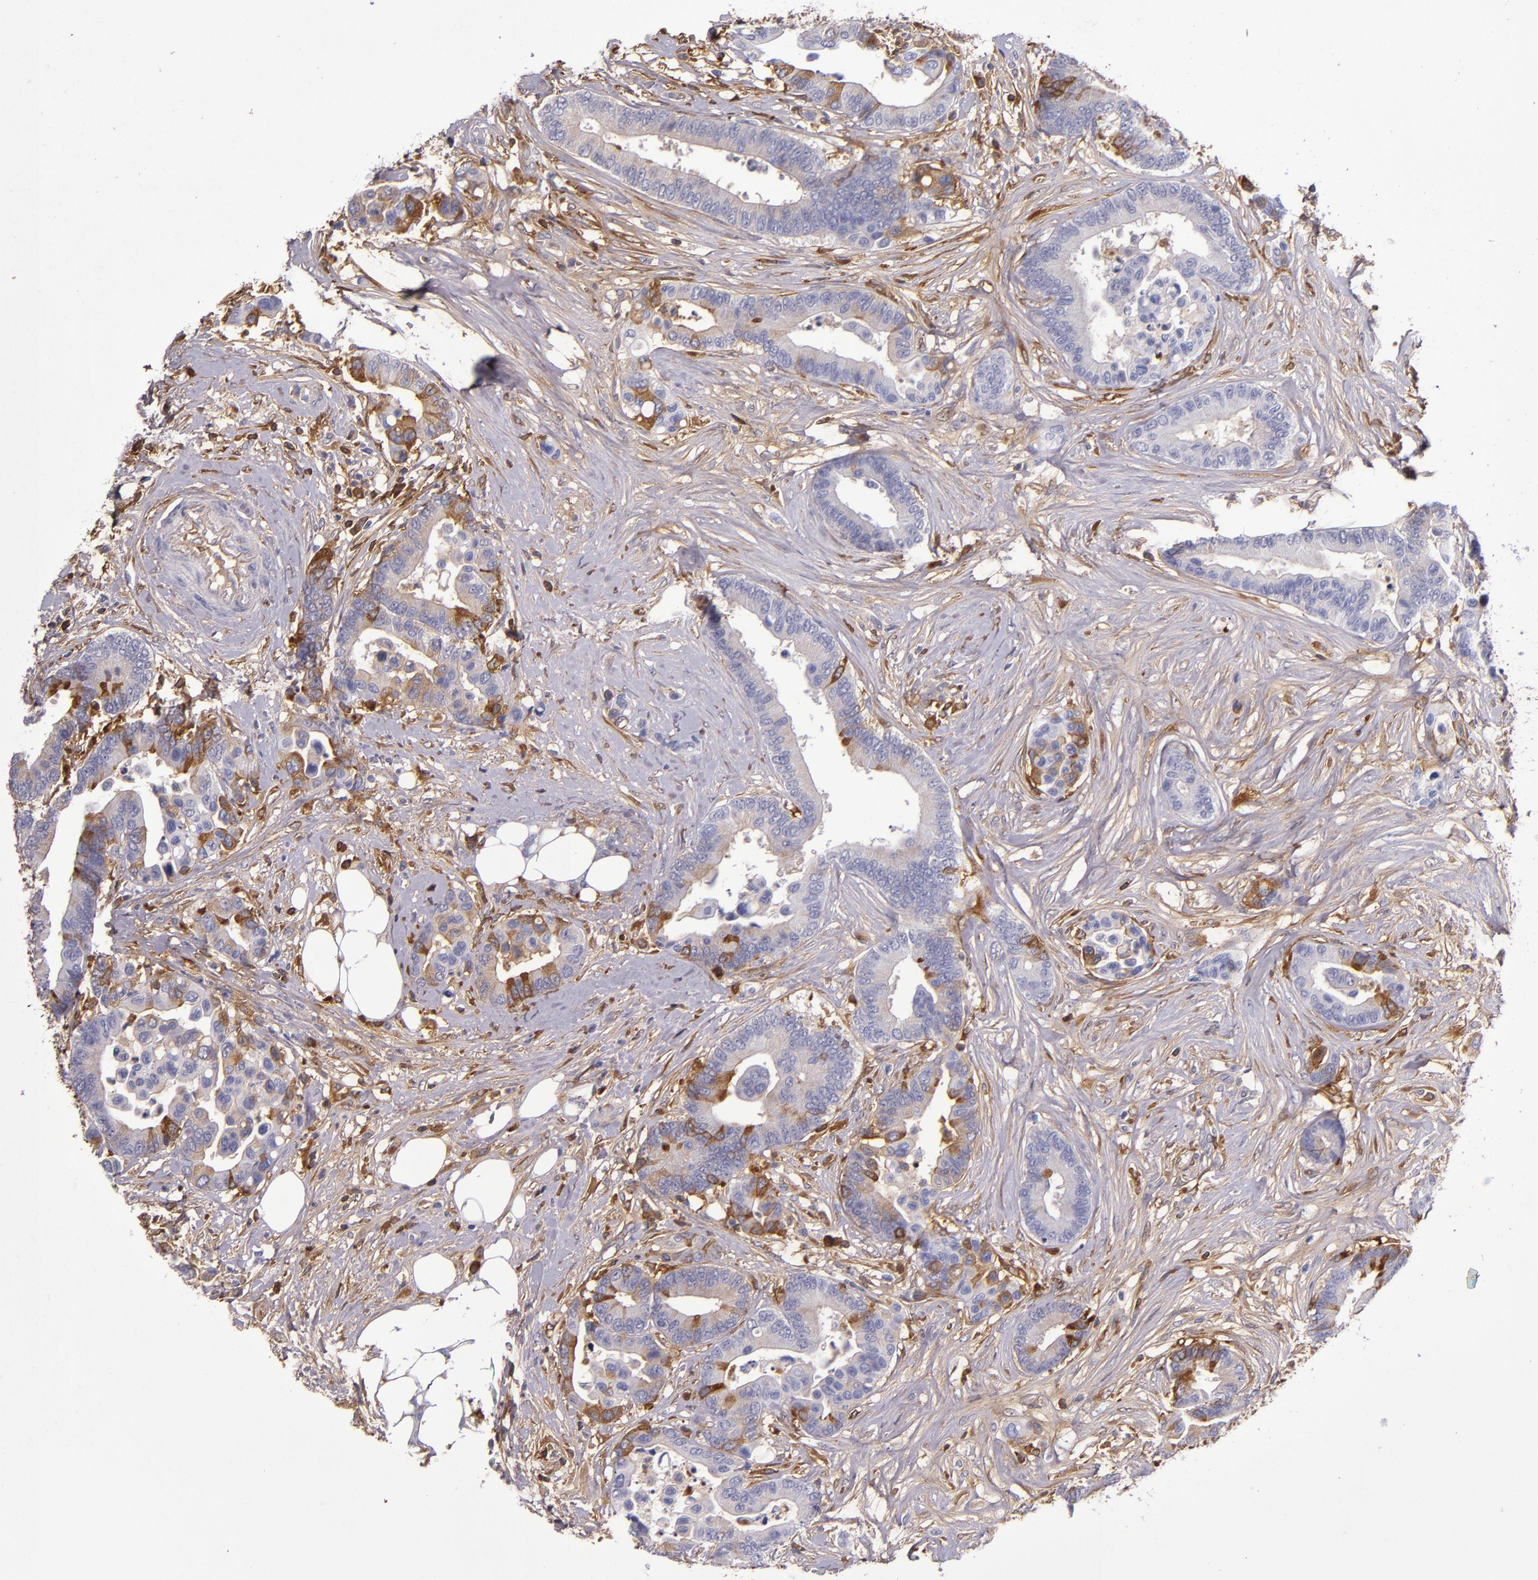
{"staining": {"intensity": "weak", "quantity": "<25%", "location": "cytoplasmic/membranous"}, "tissue": "colorectal cancer", "cell_type": "Tumor cells", "image_type": "cancer", "snomed": [{"axis": "morphology", "description": "Adenocarcinoma, NOS"}, {"axis": "topography", "description": "Colon"}], "caption": "Immunohistochemistry (IHC) histopathology image of adenocarcinoma (colorectal) stained for a protein (brown), which shows no staining in tumor cells.", "gene": "CLEC3B", "patient": {"sex": "male", "age": 82}}